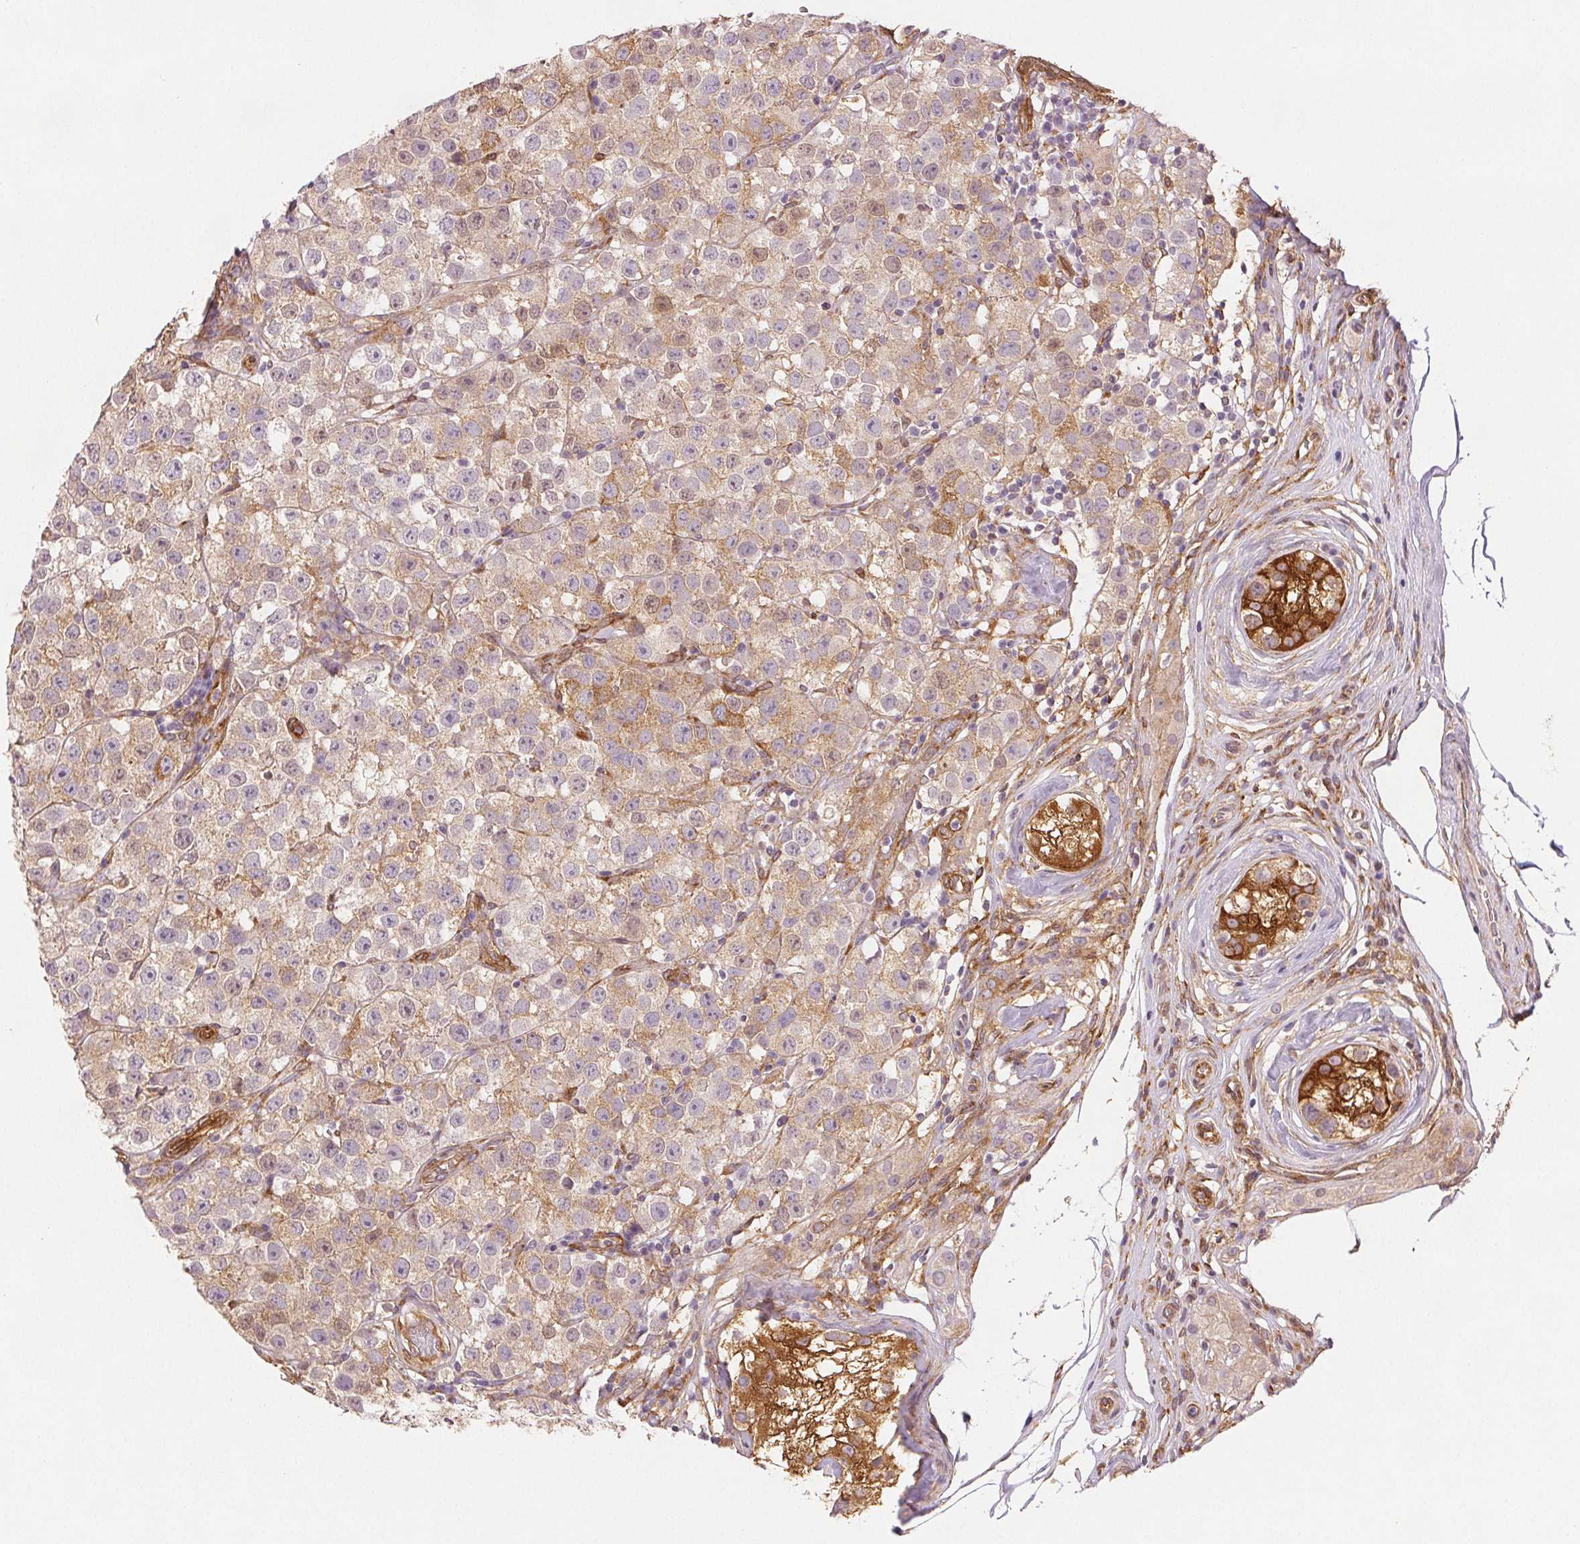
{"staining": {"intensity": "weak", "quantity": "25%-75%", "location": "cytoplasmic/membranous"}, "tissue": "testis cancer", "cell_type": "Tumor cells", "image_type": "cancer", "snomed": [{"axis": "morphology", "description": "Seminoma, NOS"}, {"axis": "topography", "description": "Testis"}], "caption": "A low amount of weak cytoplasmic/membranous expression is identified in about 25%-75% of tumor cells in testis cancer (seminoma) tissue.", "gene": "DIAPH2", "patient": {"sex": "male", "age": 34}}